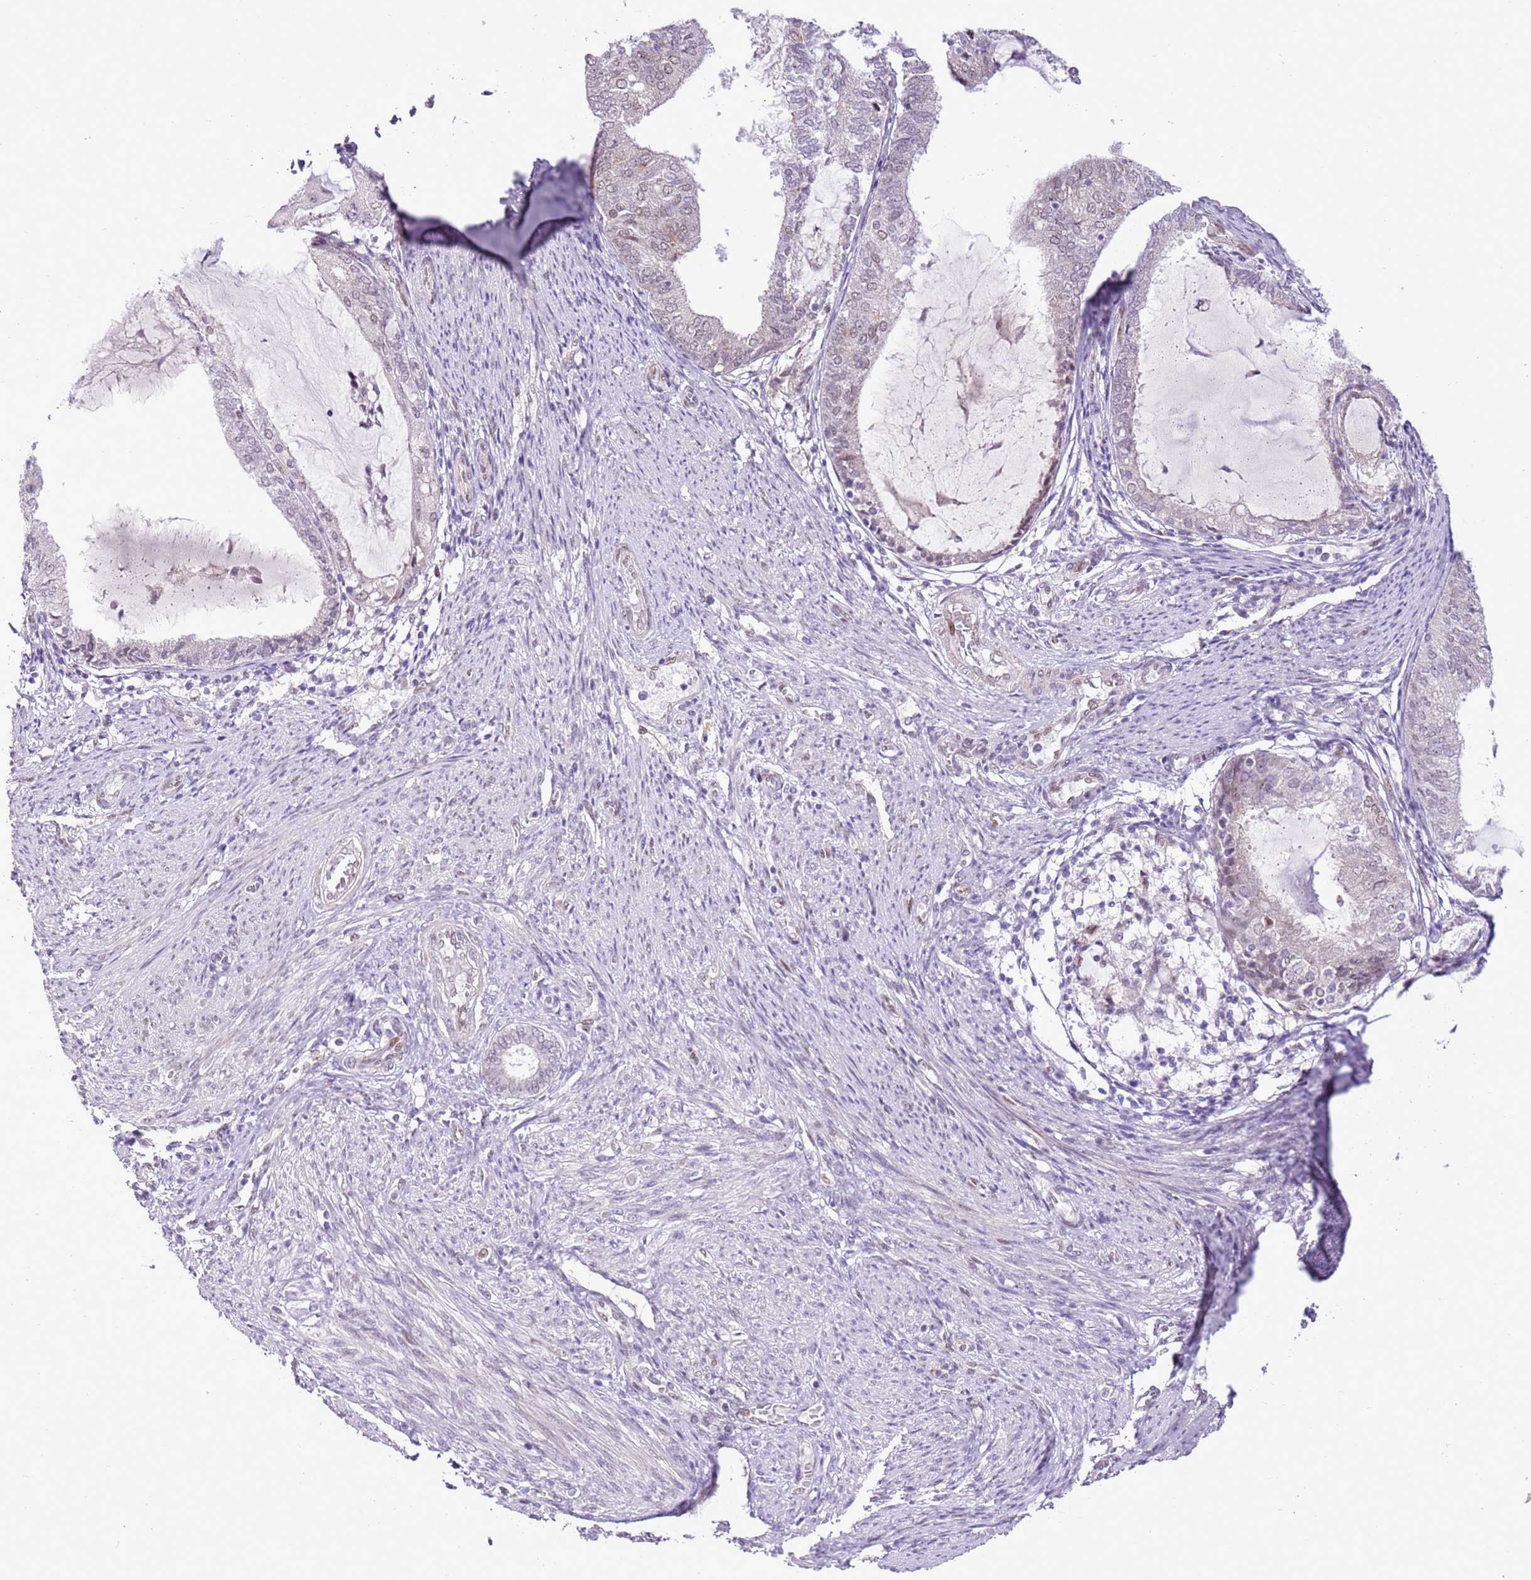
{"staining": {"intensity": "weak", "quantity": "<25%", "location": "nuclear"}, "tissue": "endometrial cancer", "cell_type": "Tumor cells", "image_type": "cancer", "snomed": [{"axis": "morphology", "description": "Adenocarcinoma, NOS"}, {"axis": "topography", "description": "Endometrium"}], "caption": "Tumor cells are negative for brown protein staining in endometrial adenocarcinoma. Brightfield microscopy of IHC stained with DAB (brown) and hematoxylin (blue), captured at high magnification.", "gene": "NACC2", "patient": {"sex": "female", "age": 81}}